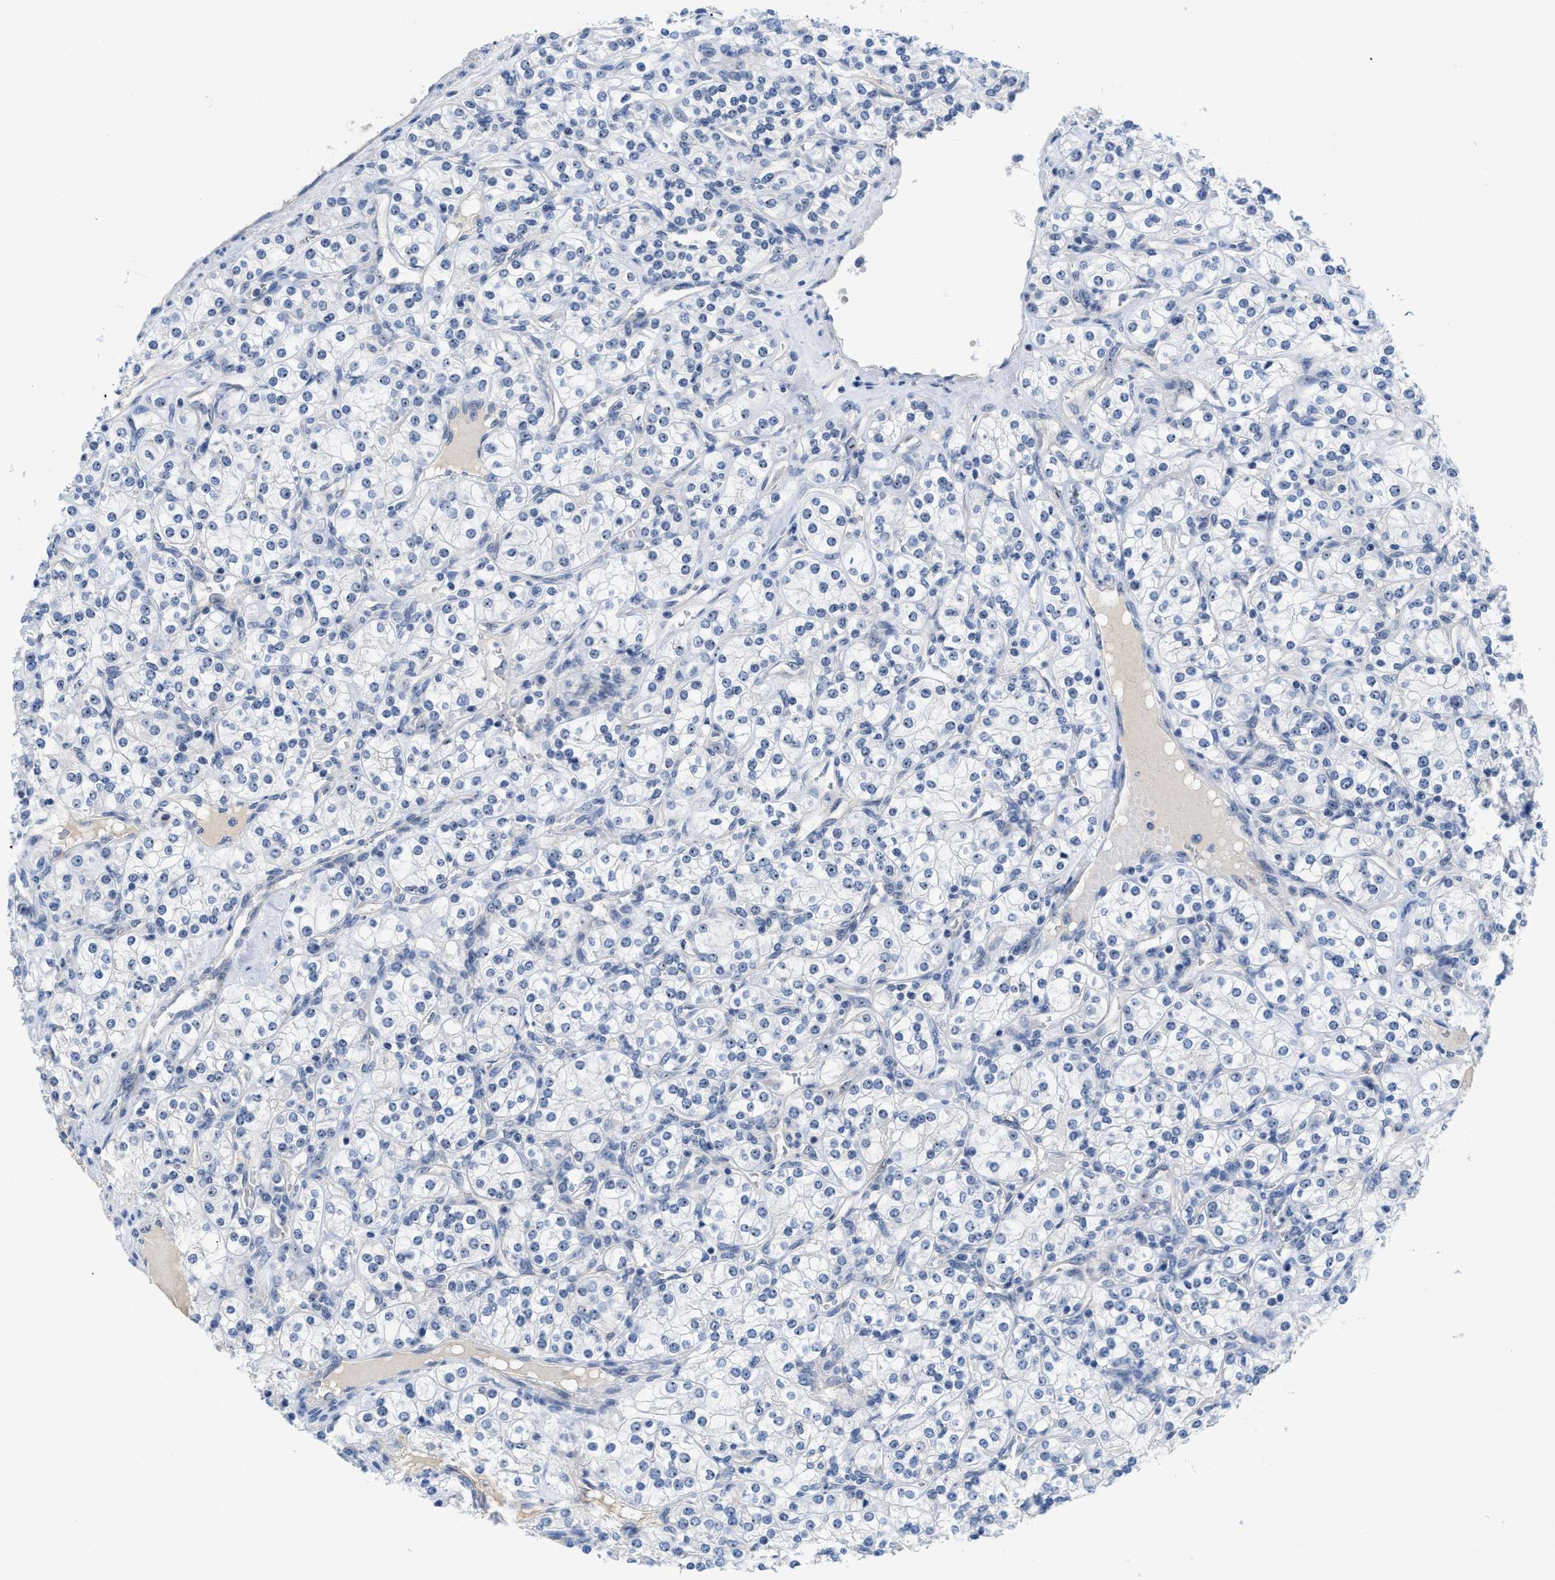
{"staining": {"intensity": "weak", "quantity": "25%-75%", "location": "nuclear"}, "tissue": "renal cancer", "cell_type": "Tumor cells", "image_type": "cancer", "snomed": [{"axis": "morphology", "description": "Adenocarcinoma, NOS"}, {"axis": "topography", "description": "Kidney"}], "caption": "The histopathology image shows staining of adenocarcinoma (renal), revealing weak nuclear protein positivity (brown color) within tumor cells.", "gene": "NOP58", "patient": {"sex": "male", "age": 77}}